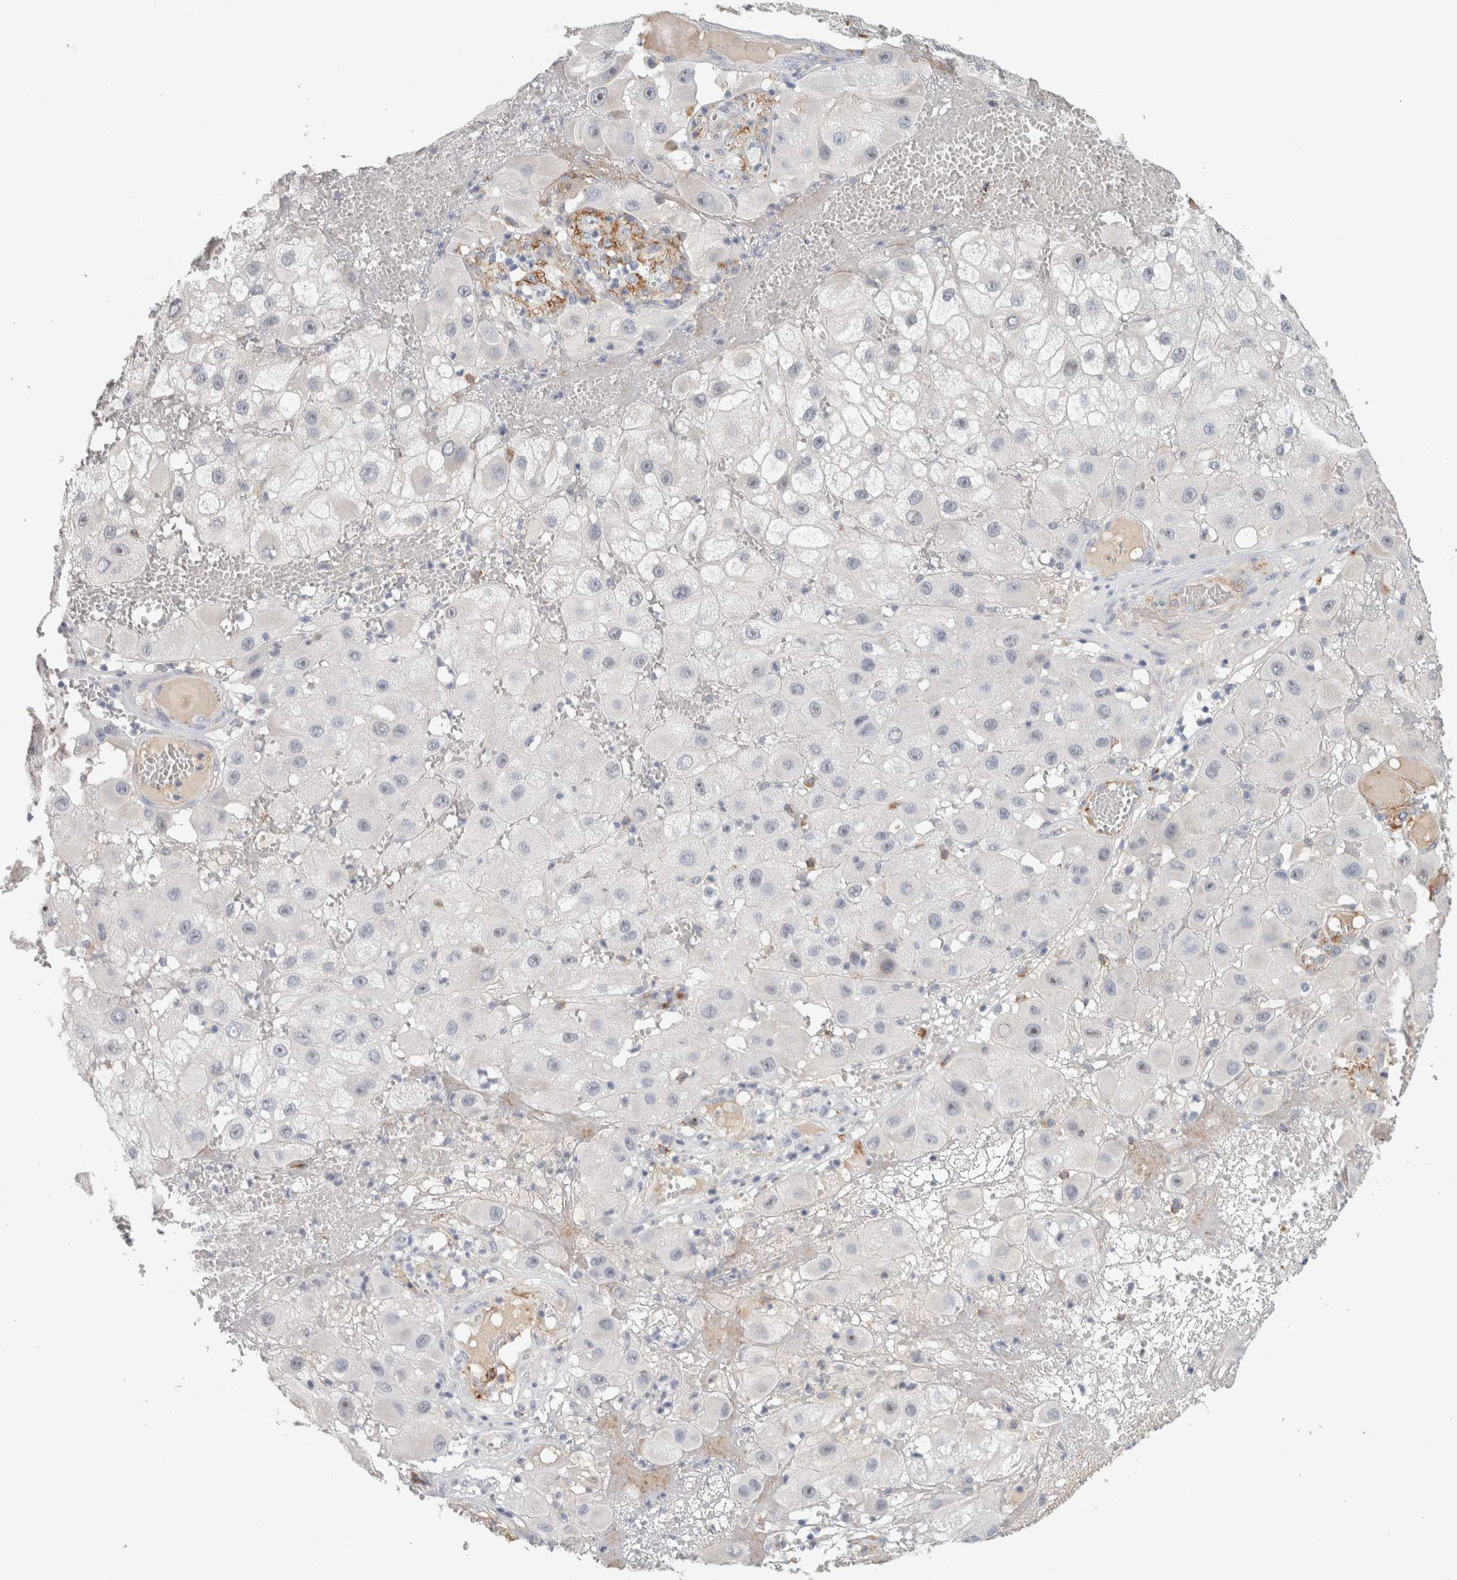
{"staining": {"intensity": "negative", "quantity": "none", "location": "none"}, "tissue": "melanoma", "cell_type": "Tumor cells", "image_type": "cancer", "snomed": [{"axis": "morphology", "description": "Malignant melanoma, NOS"}, {"axis": "topography", "description": "Skin"}], "caption": "High magnification brightfield microscopy of melanoma stained with DAB (3,3'-diaminobenzidine) (brown) and counterstained with hematoxylin (blue): tumor cells show no significant positivity.", "gene": "CD36", "patient": {"sex": "female", "age": 81}}